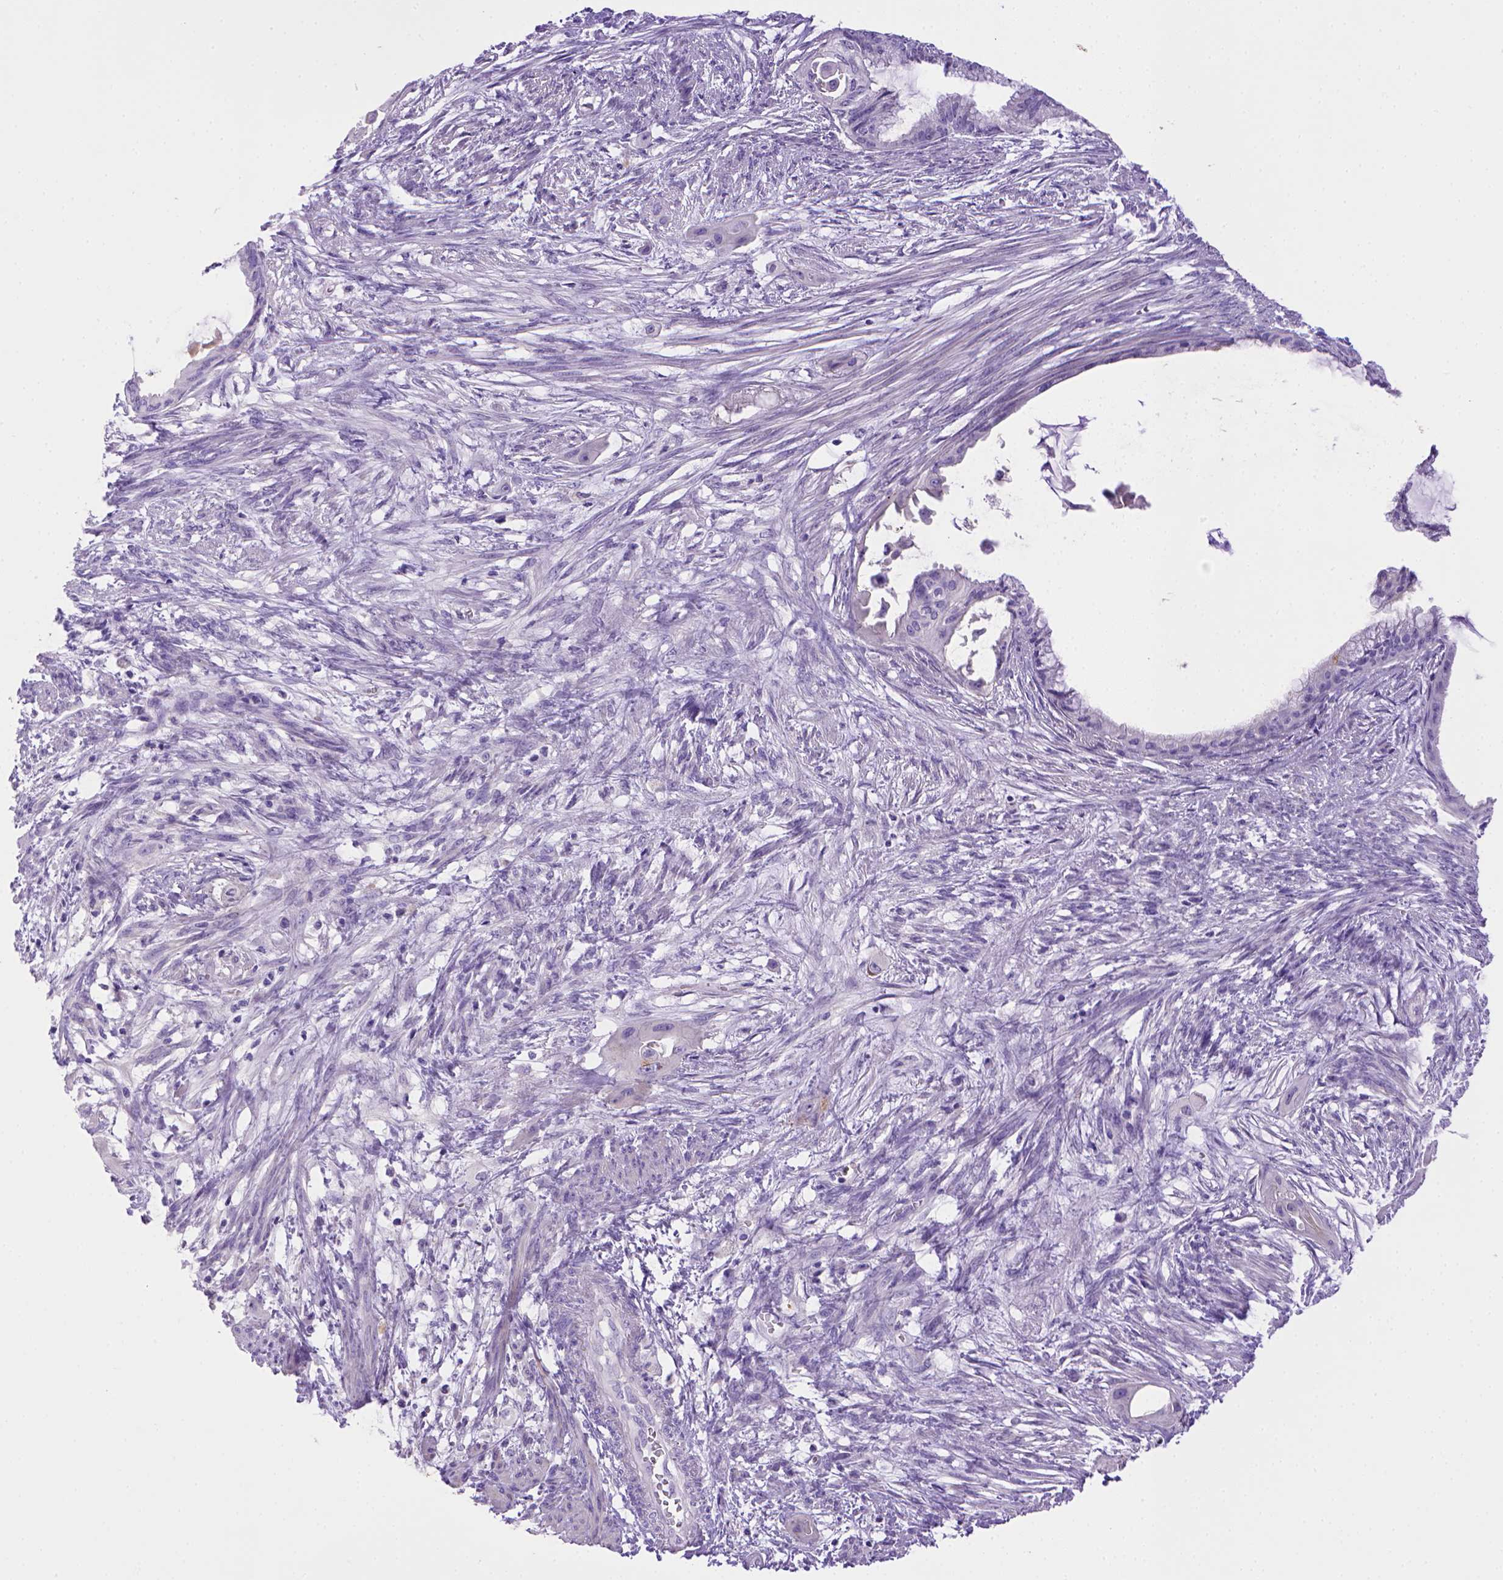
{"staining": {"intensity": "negative", "quantity": "none", "location": "none"}, "tissue": "endometrial cancer", "cell_type": "Tumor cells", "image_type": "cancer", "snomed": [{"axis": "morphology", "description": "Adenocarcinoma, NOS"}, {"axis": "topography", "description": "Endometrium"}], "caption": "This is an immunohistochemistry histopathology image of human adenocarcinoma (endometrial). There is no positivity in tumor cells.", "gene": "BAAT", "patient": {"sex": "female", "age": 86}}